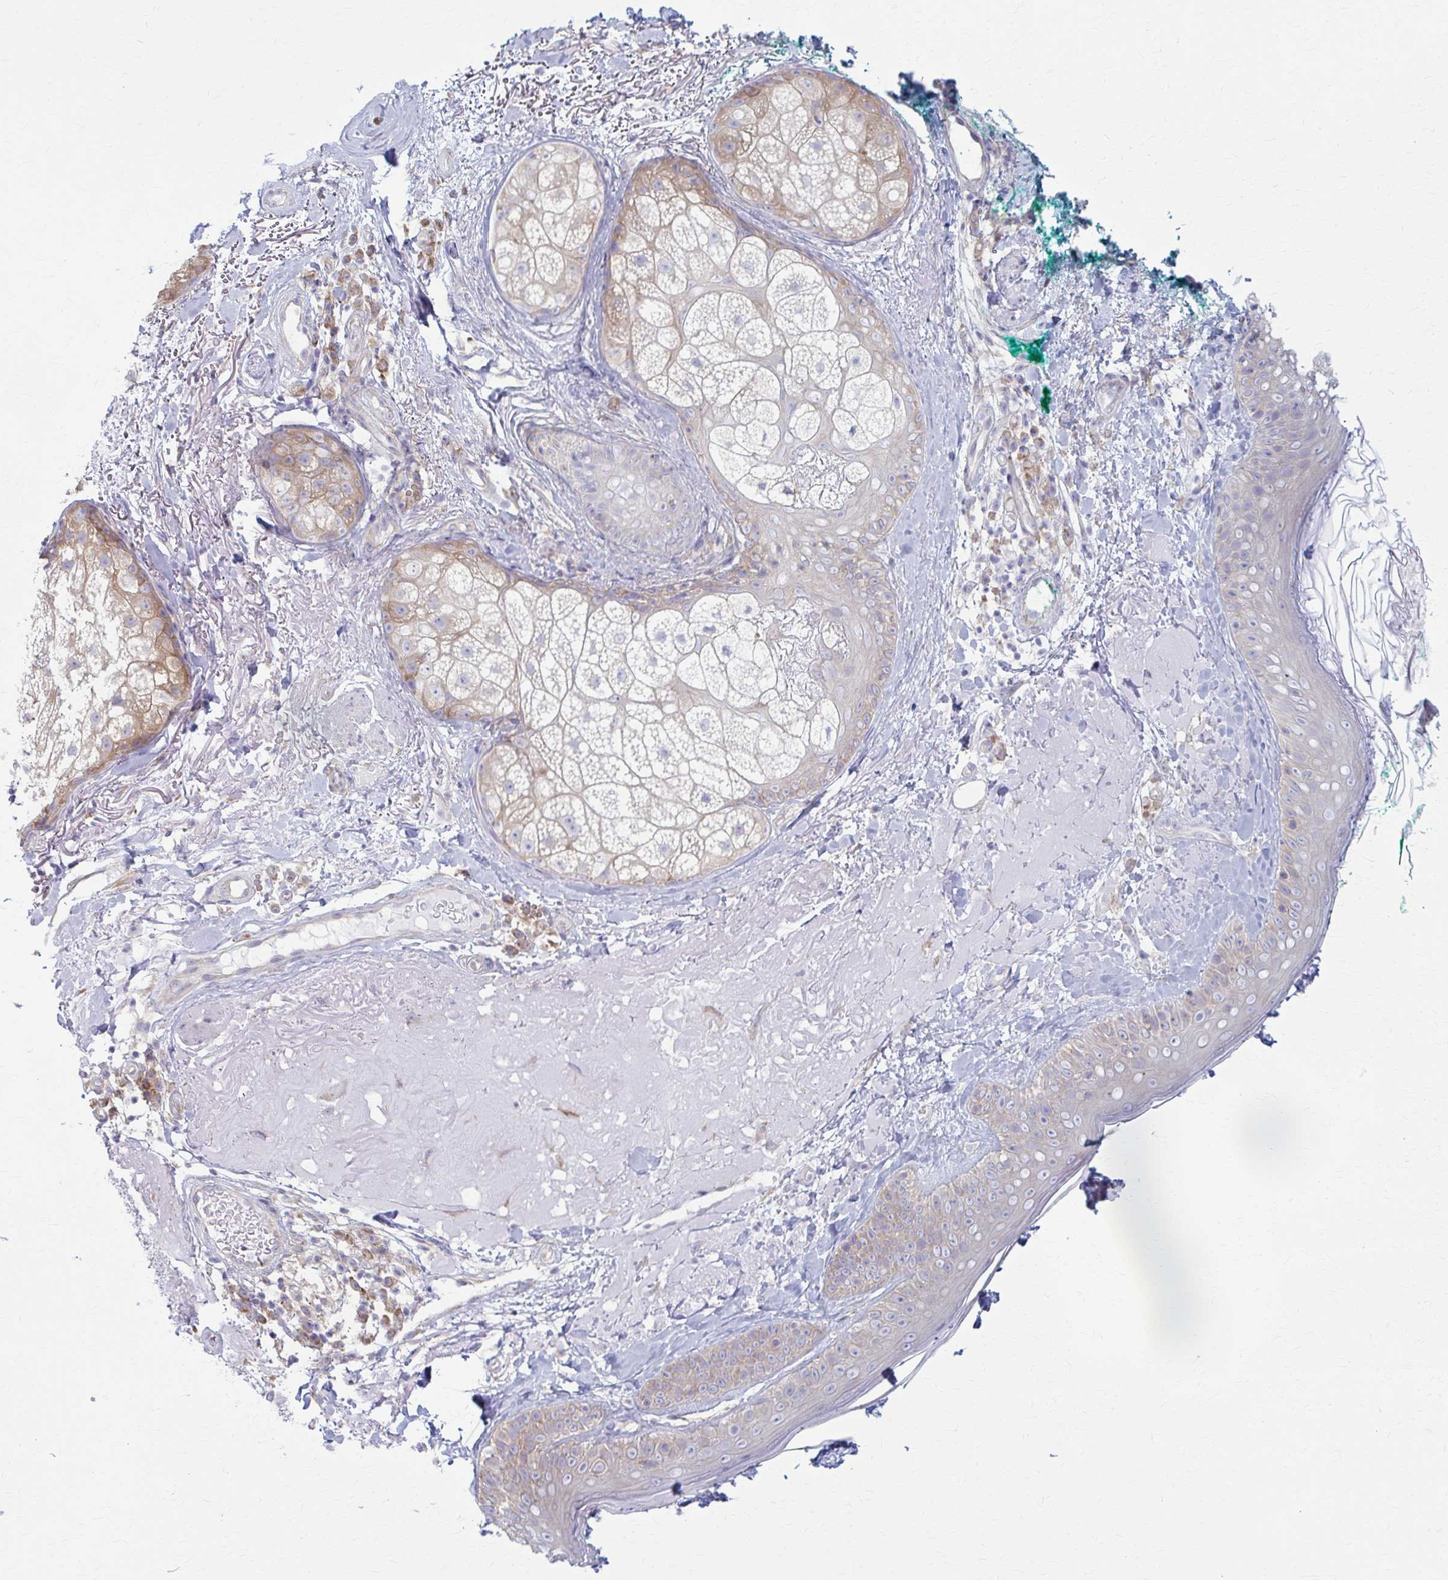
{"staining": {"intensity": "negative", "quantity": "none", "location": "none"}, "tissue": "skin", "cell_type": "Fibroblasts", "image_type": "normal", "snomed": [{"axis": "morphology", "description": "Normal tissue, NOS"}, {"axis": "topography", "description": "Skin"}], "caption": "The image demonstrates no significant staining in fibroblasts of skin. The staining was performed using DAB (3,3'-diaminobenzidine) to visualize the protein expression in brown, while the nuclei were stained in blue with hematoxylin (Magnification: 20x).", "gene": "PRKRA", "patient": {"sex": "male", "age": 73}}